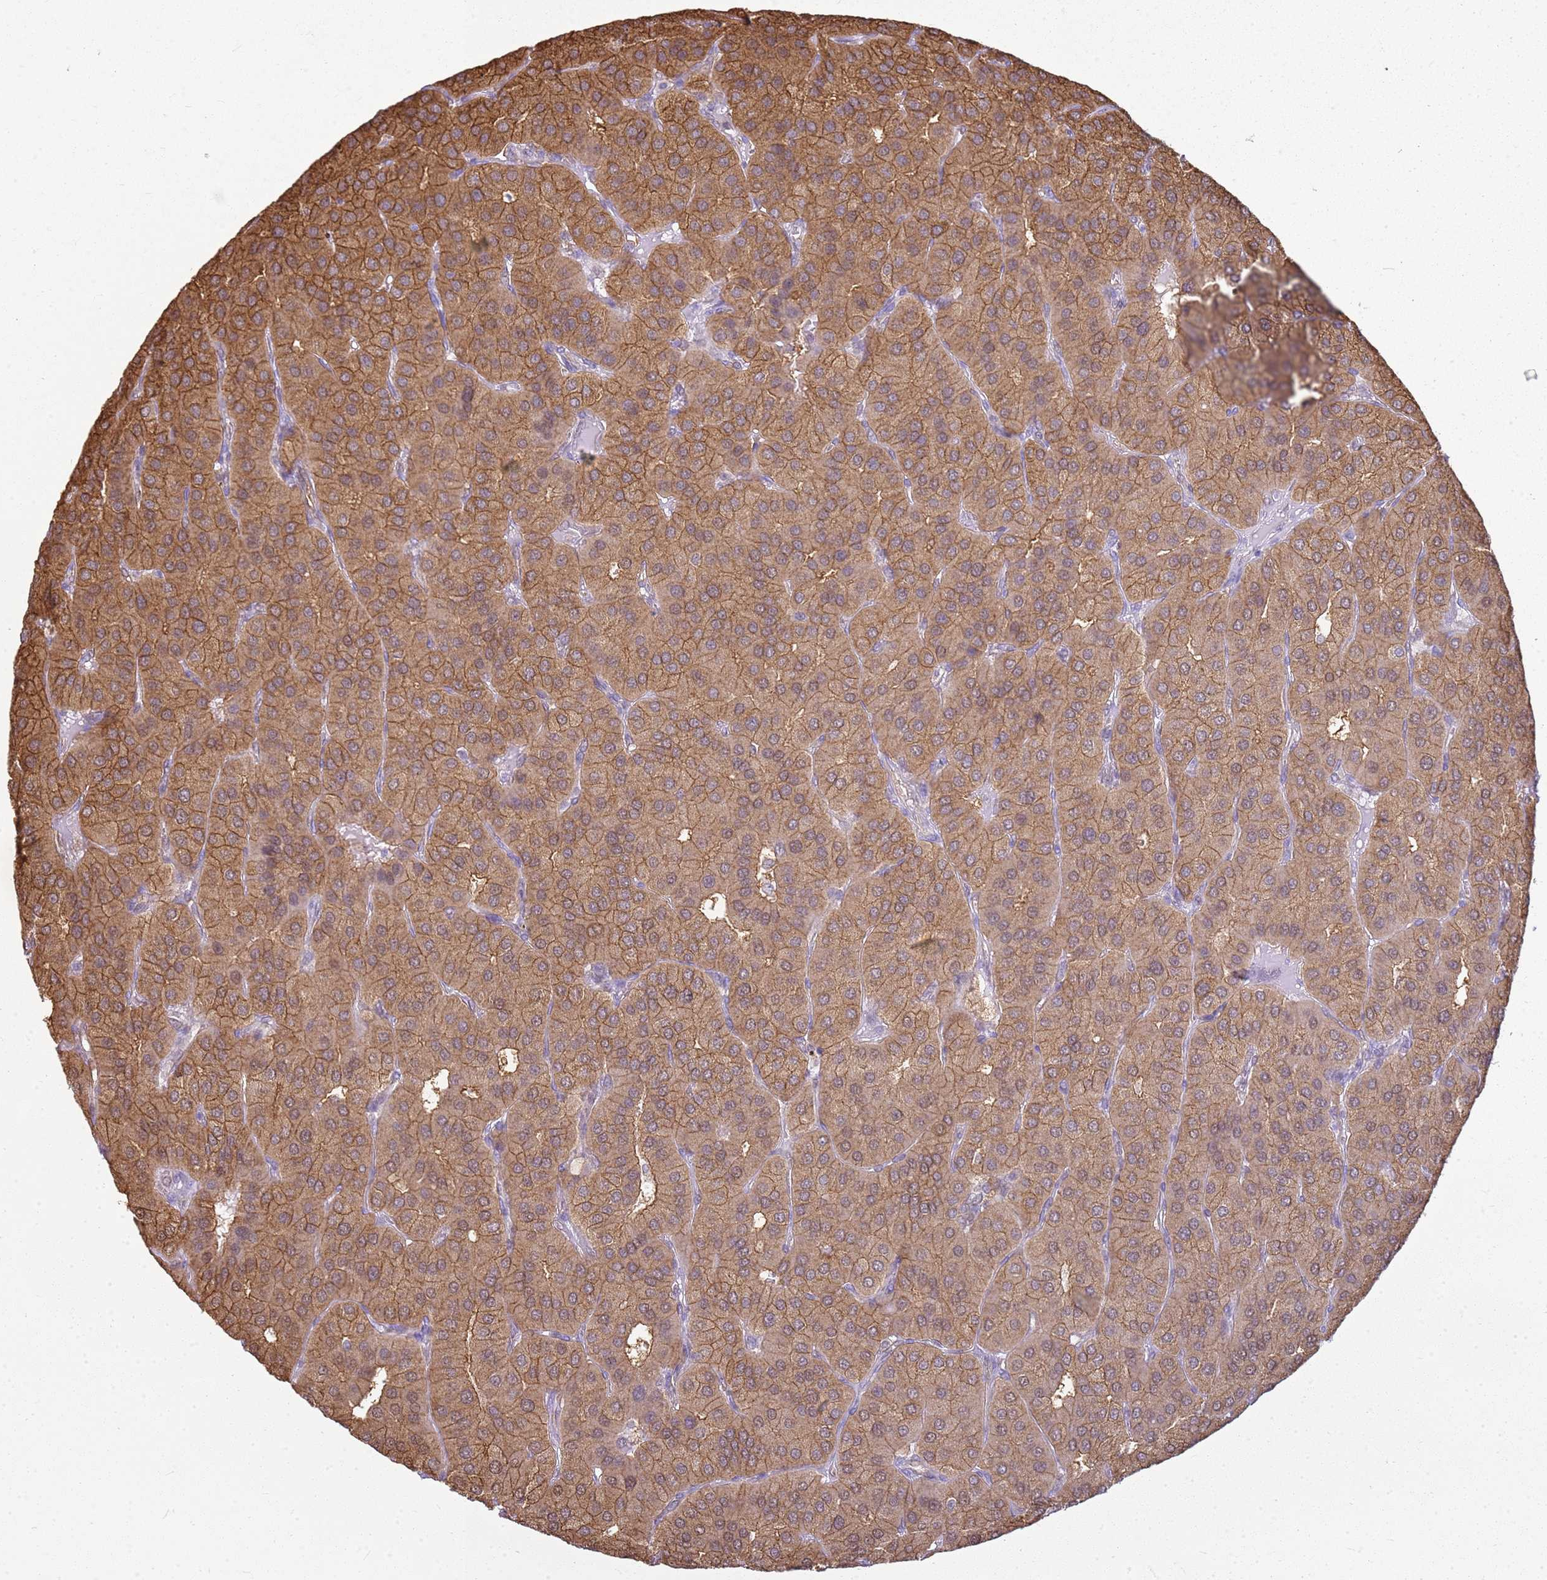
{"staining": {"intensity": "moderate", "quantity": ">75%", "location": "cytoplasmic/membranous"}, "tissue": "parathyroid gland", "cell_type": "Glandular cells", "image_type": "normal", "snomed": [{"axis": "morphology", "description": "Normal tissue, NOS"}, {"axis": "morphology", "description": "Adenoma, NOS"}, {"axis": "topography", "description": "Parathyroid gland"}], "caption": "The photomicrograph demonstrates a brown stain indicating the presence of a protein in the cytoplasmic/membranous of glandular cells in parathyroid gland.", "gene": "YWHAE", "patient": {"sex": "female", "age": 86}}